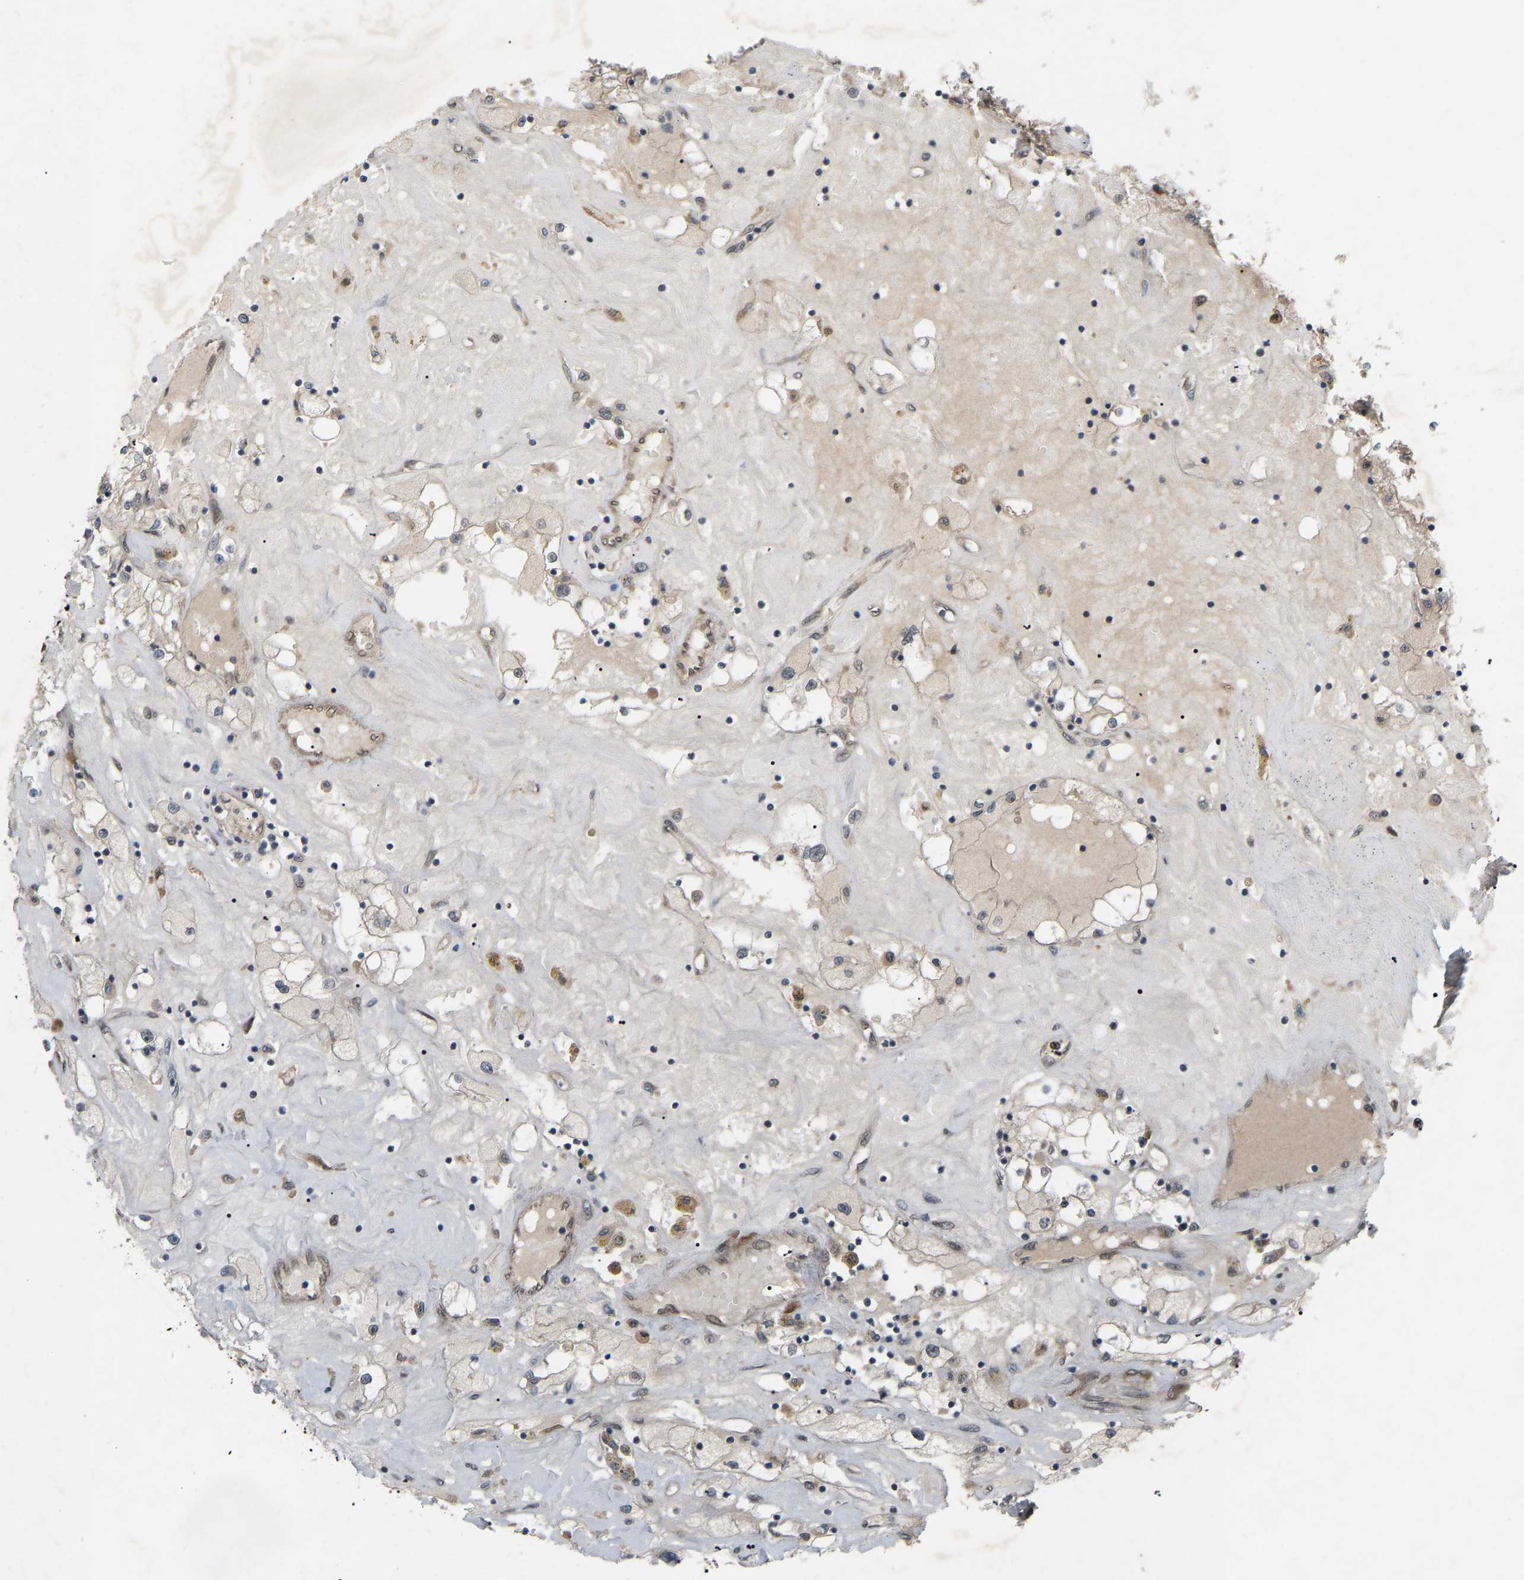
{"staining": {"intensity": "negative", "quantity": "none", "location": "none"}, "tissue": "renal cancer", "cell_type": "Tumor cells", "image_type": "cancer", "snomed": [{"axis": "morphology", "description": "Adenocarcinoma, NOS"}, {"axis": "topography", "description": "Kidney"}], "caption": "Immunohistochemistry (IHC) photomicrograph of neoplastic tissue: human renal adenocarcinoma stained with DAB reveals no significant protein positivity in tumor cells.", "gene": "CROT", "patient": {"sex": "male", "age": 56}}